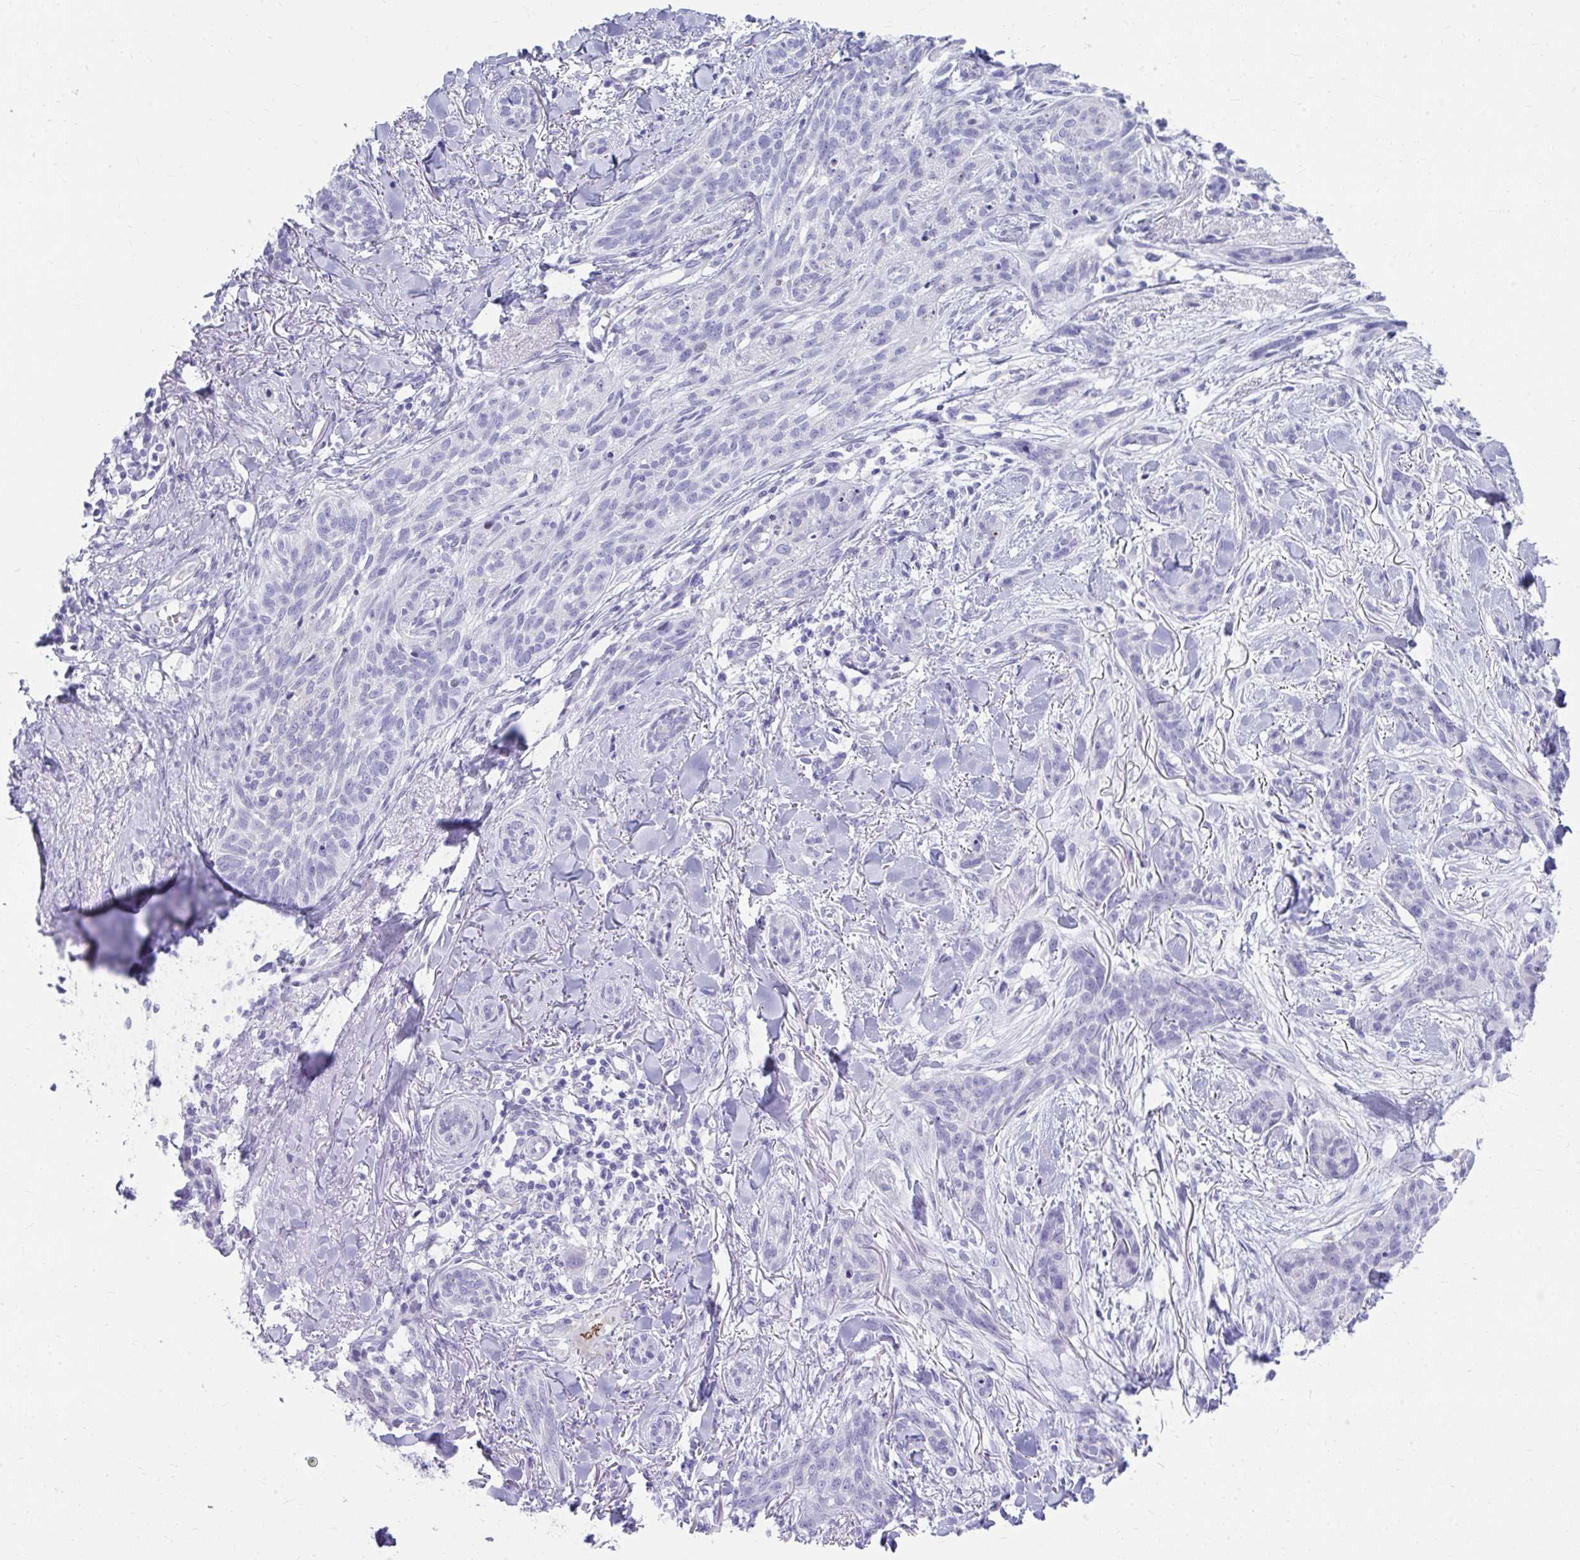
{"staining": {"intensity": "negative", "quantity": "none", "location": "none"}, "tissue": "skin cancer", "cell_type": "Tumor cells", "image_type": "cancer", "snomed": [{"axis": "morphology", "description": "Basal cell carcinoma"}, {"axis": "topography", "description": "Skin"}], "caption": "This is an immunohistochemistry micrograph of skin basal cell carcinoma. There is no staining in tumor cells.", "gene": "ISL1", "patient": {"sex": "male", "age": 52}}